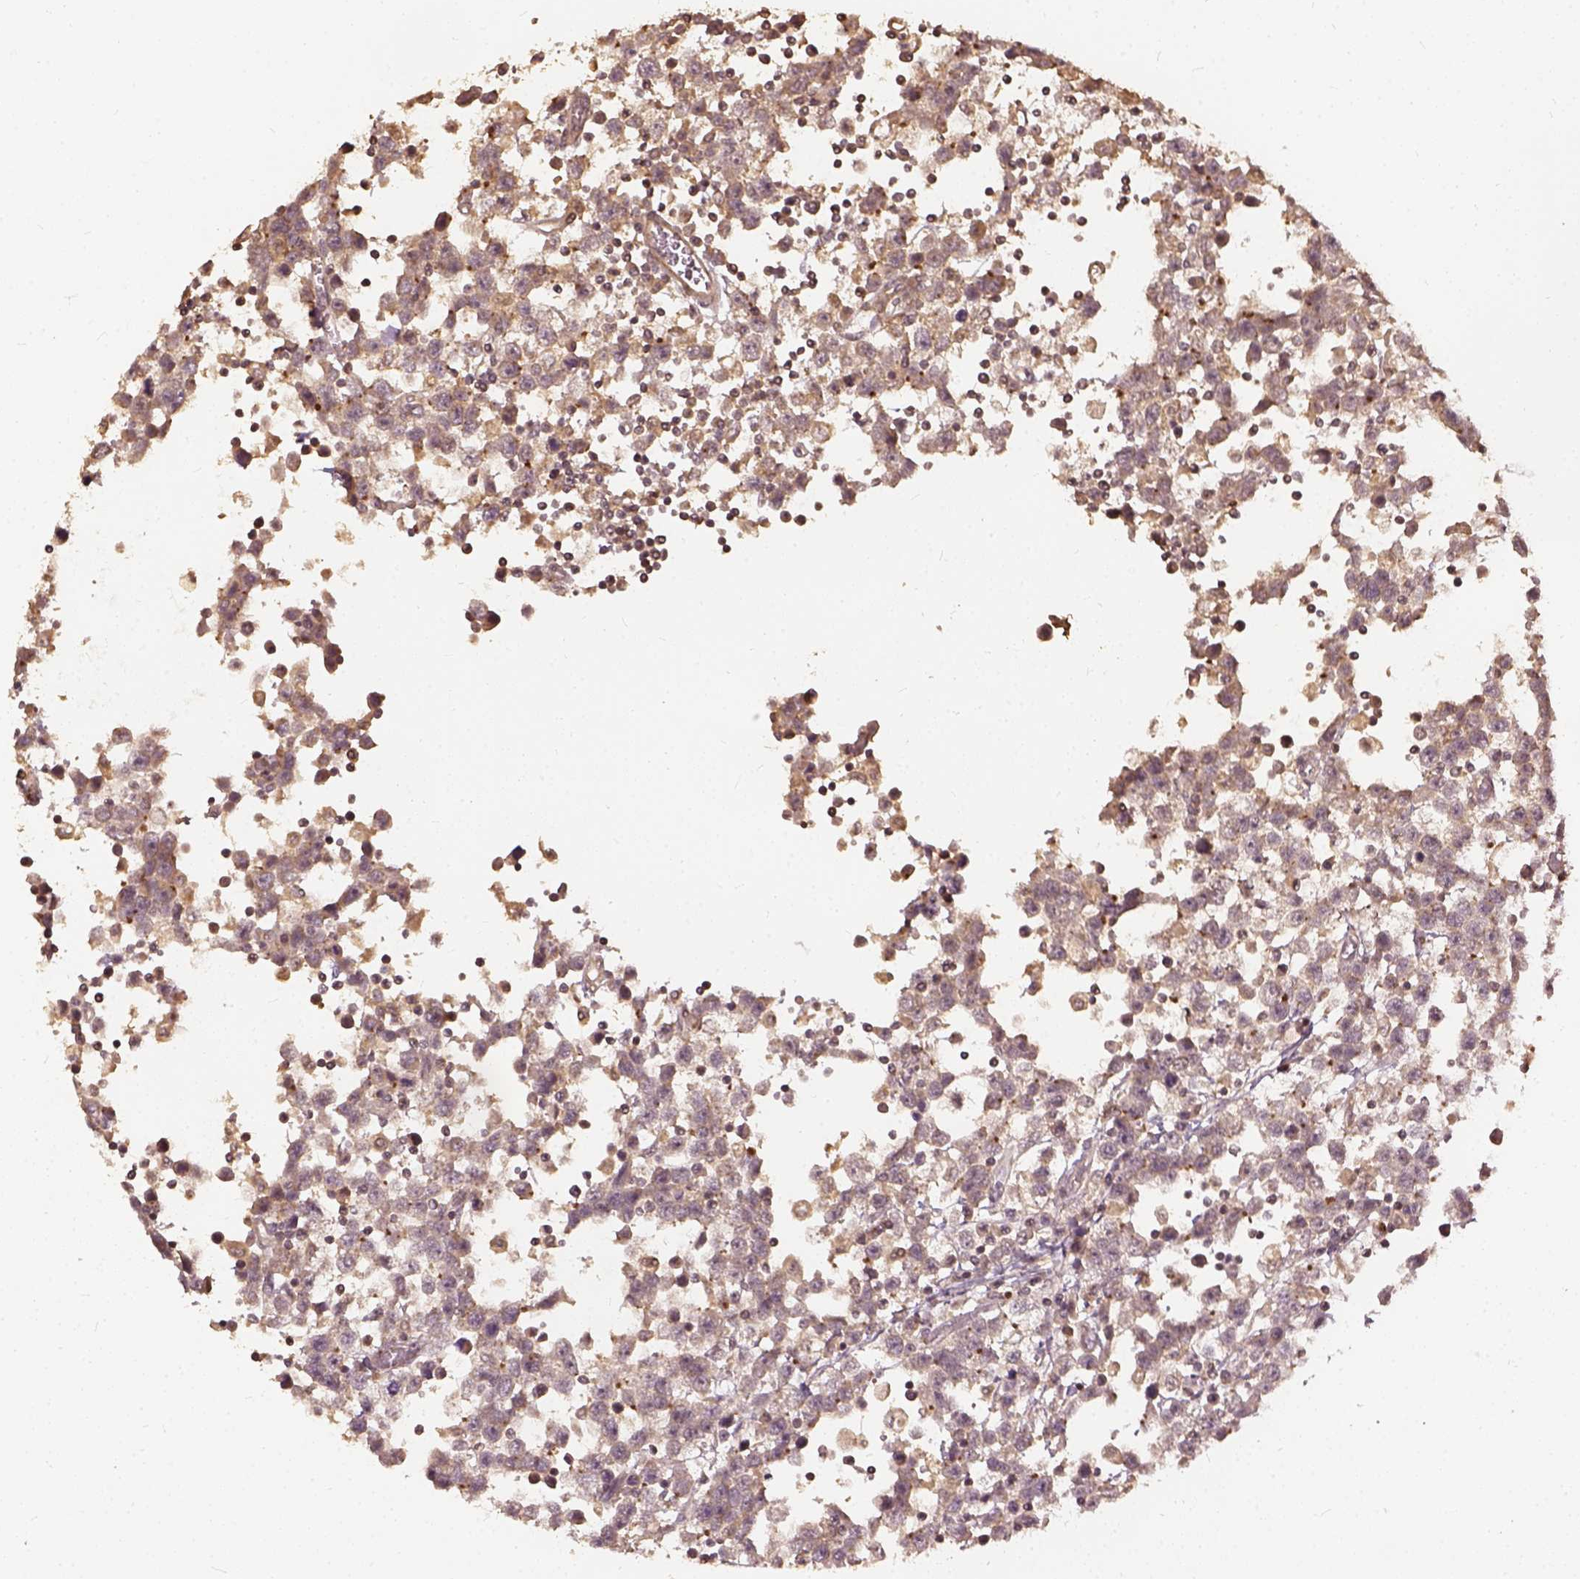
{"staining": {"intensity": "weak", "quantity": ">75%", "location": "cytoplasmic/membranous"}, "tissue": "testis cancer", "cell_type": "Tumor cells", "image_type": "cancer", "snomed": [{"axis": "morphology", "description": "Seminoma, NOS"}, {"axis": "topography", "description": "Testis"}], "caption": "This image shows testis cancer stained with immunohistochemistry (IHC) to label a protein in brown. The cytoplasmic/membranous of tumor cells show weak positivity for the protein. Nuclei are counter-stained blue.", "gene": "VEGFA", "patient": {"sex": "male", "age": 34}}